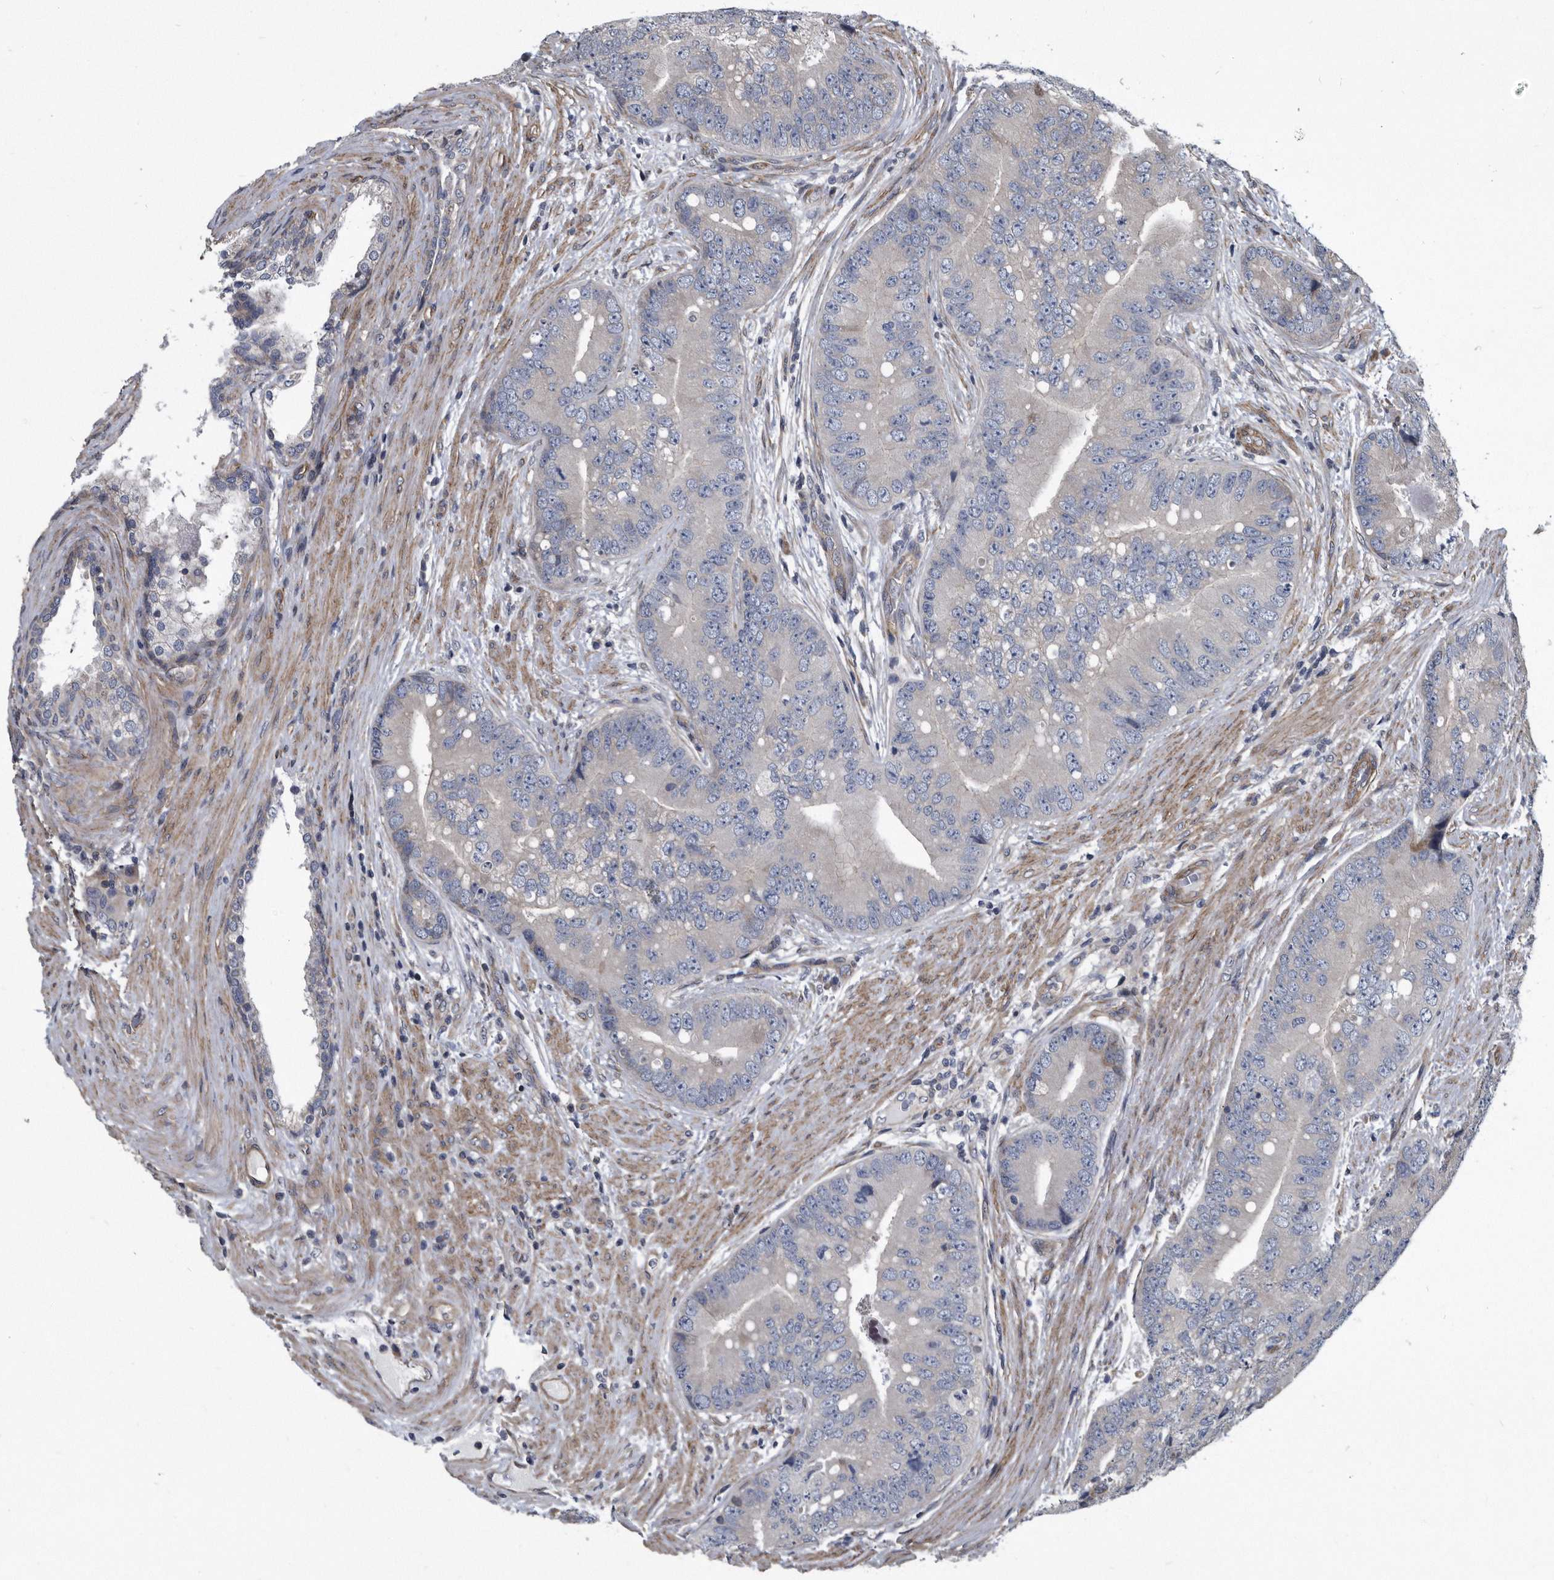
{"staining": {"intensity": "negative", "quantity": "none", "location": "none"}, "tissue": "prostate cancer", "cell_type": "Tumor cells", "image_type": "cancer", "snomed": [{"axis": "morphology", "description": "Adenocarcinoma, High grade"}, {"axis": "topography", "description": "Prostate"}], "caption": "This is an IHC histopathology image of human prostate adenocarcinoma (high-grade). There is no staining in tumor cells.", "gene": "ARMCX1", "patient": {"sex": "male", "age": 70}}